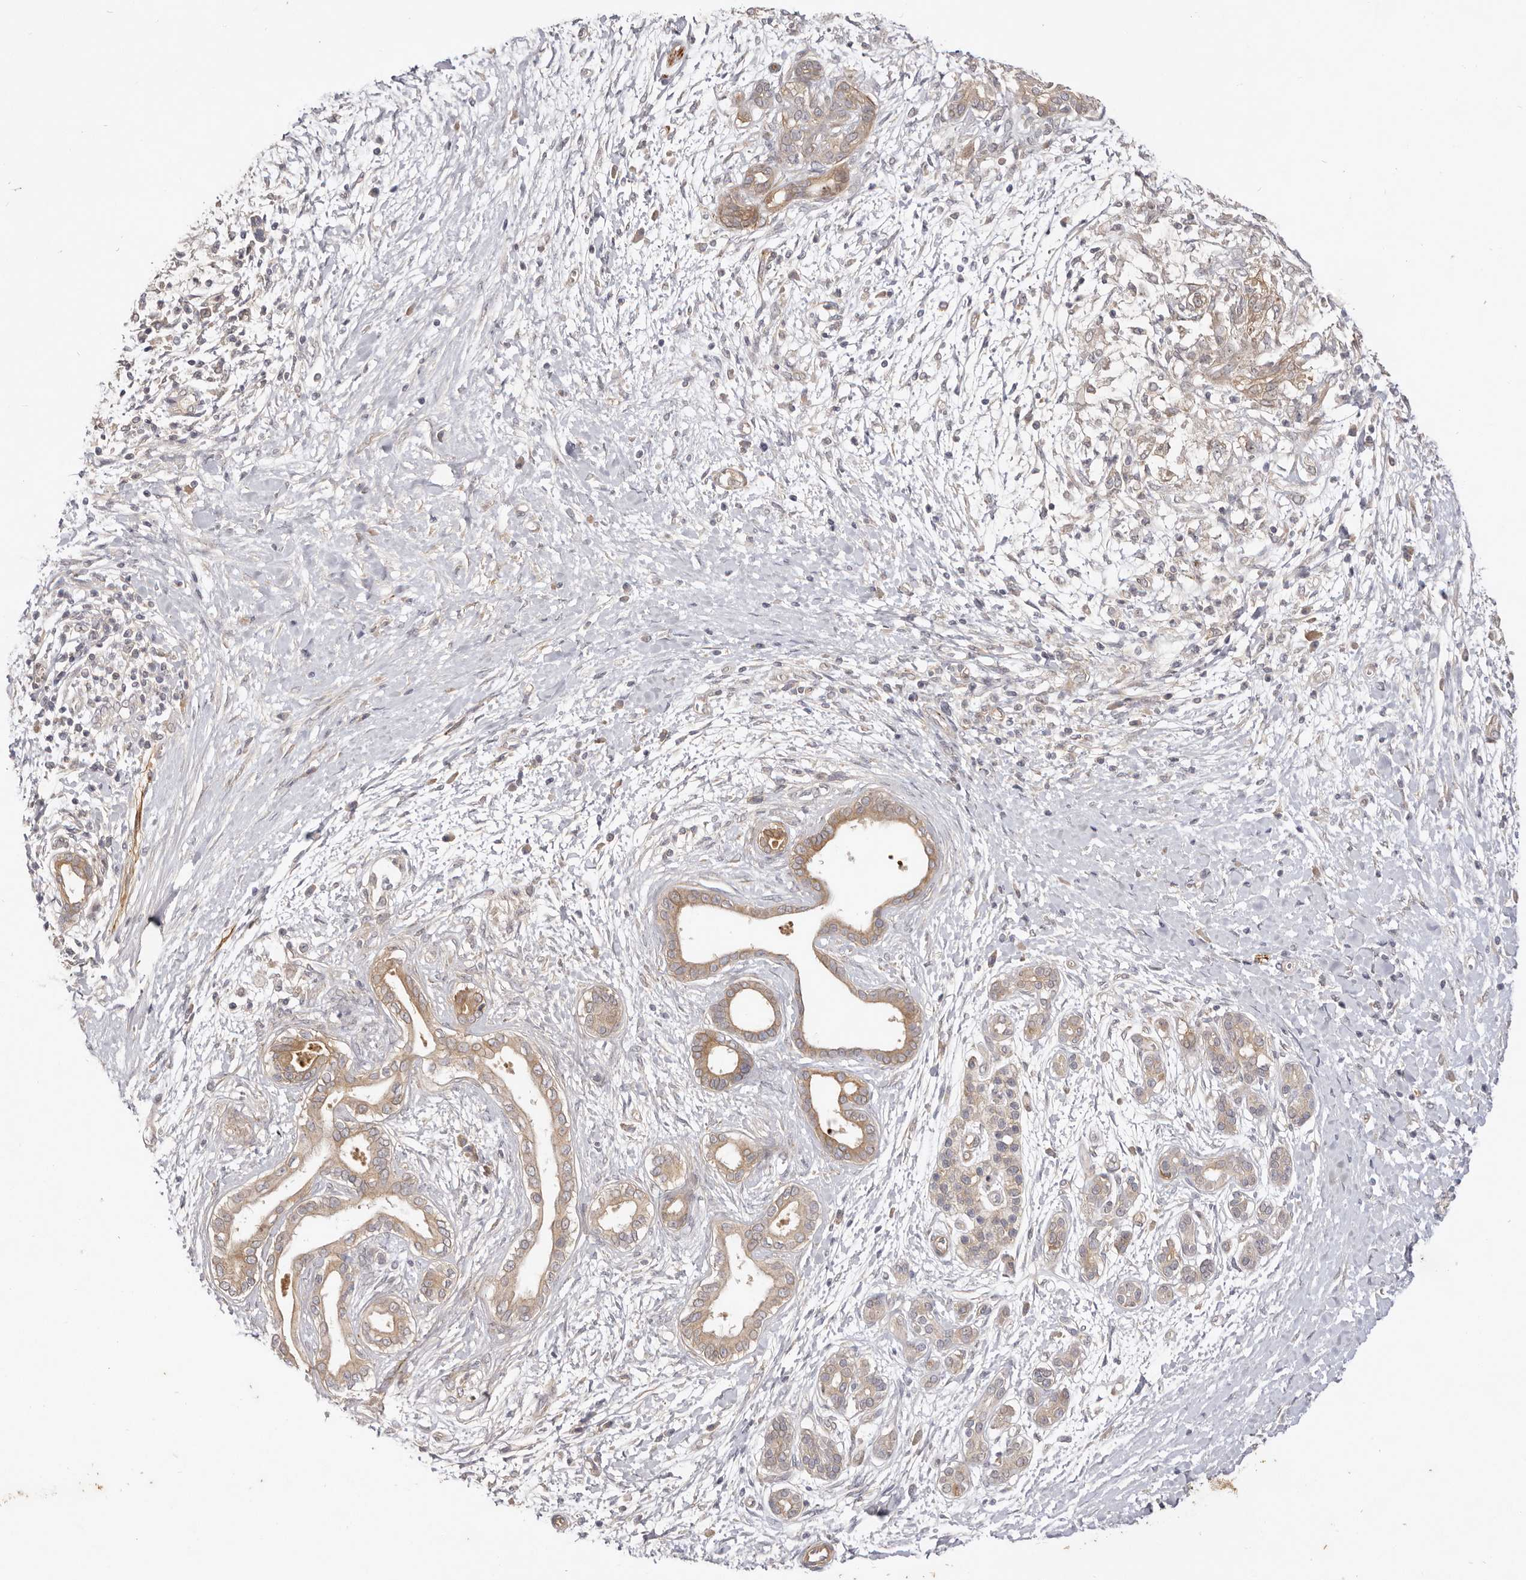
{"staining": {"intensity": "weak", "quantity": ">75%", "location": "cytoplasmic/membranous"}, "tissue": "pancreatic cancer", "cell_type": "Tumor cells", "image_type": "cancer", "snomed": [{"axis": "morphology", "description": "Adenocarcinoma, NOS"}, {"axis": "topography", "description": "Pancreas"}], "caption": "A high-resolution photomicrograph shows IHC staining of pancreatic adenocarcinoma, which shows weak cytoplasmic/membranous expression in about >75% of tumor cells. Nuclei are stained in blue.", "gene": "ADAMTS9", "patient": {"sex": "male", "age": 58}}